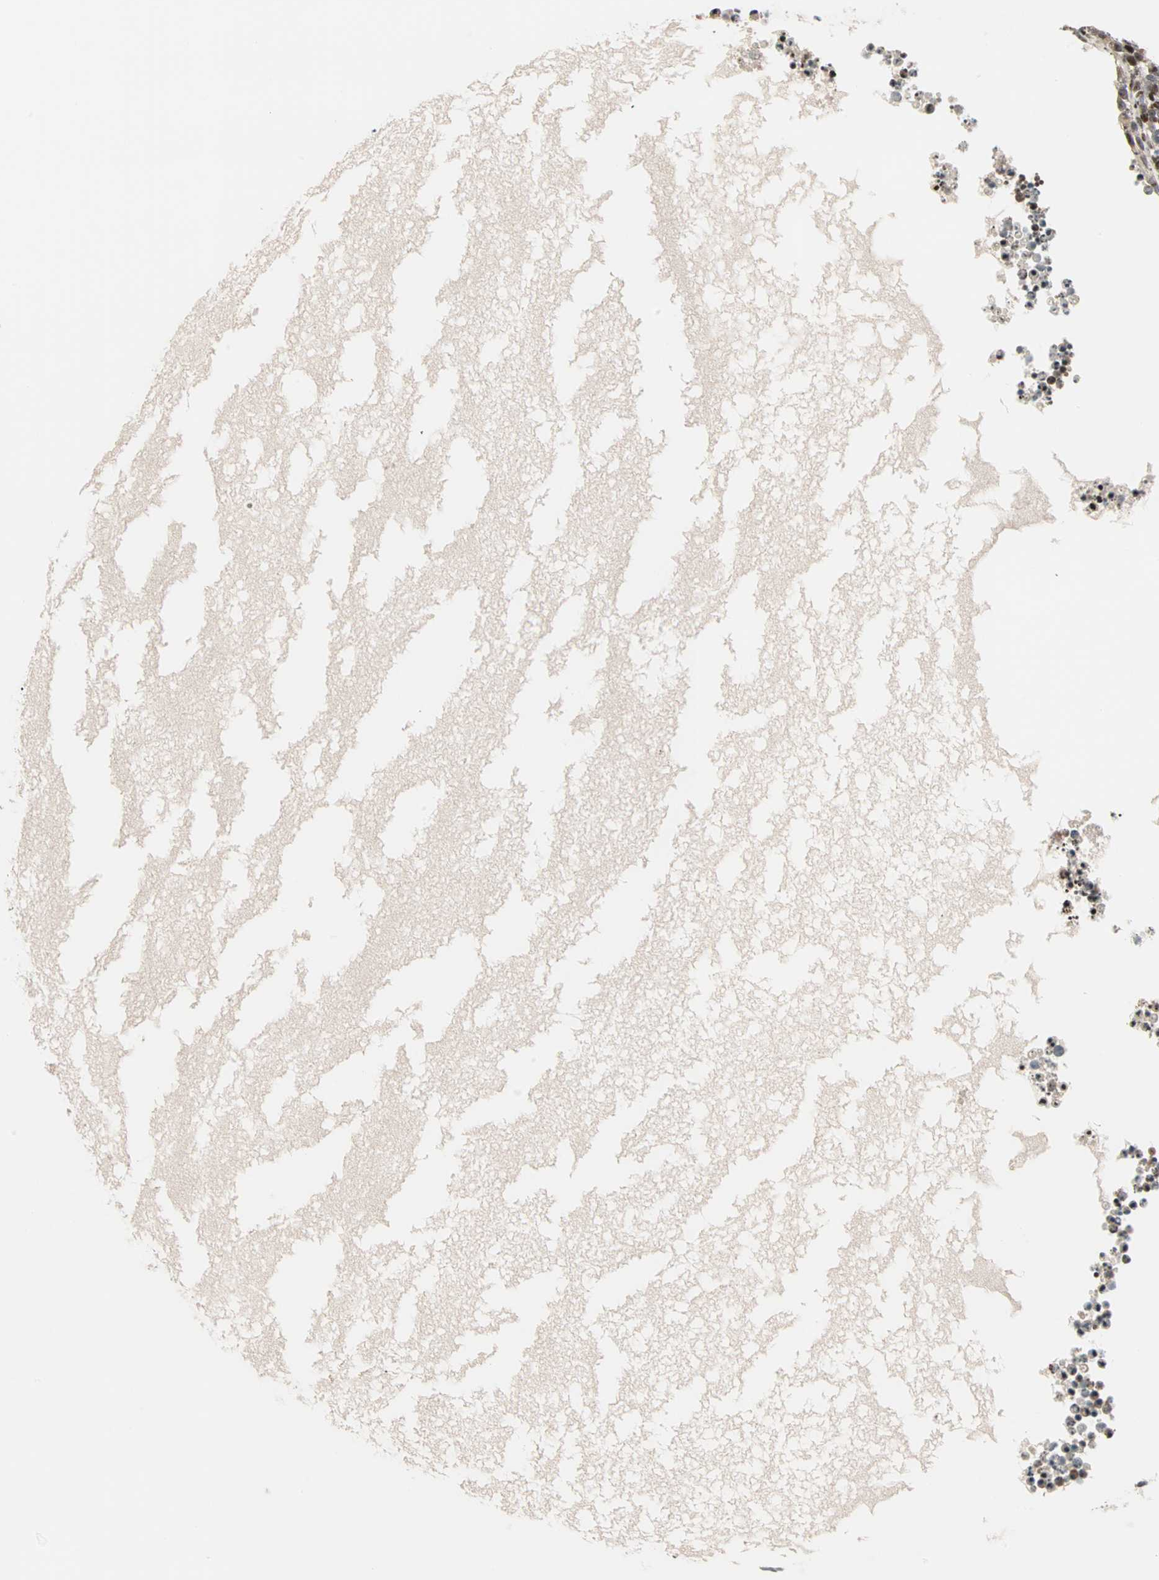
{"staining": {"intensity": "strong", "quantity": "25%-75%", "location": "cytoplasmic/membranous,nuclear"}, "tissue": "ovary", "cell_type": "Ovarian stroma cells", "image_type": "normal", "snomed": [{"axis": "morphology", "description": "Normal tissue, NOS"}, {"axis": "topography", "description": "Ovary"}], "caption": "The immunohistochemical stain shows strong cytoplasmic/membranous,nuclear expression in ovarian stroma cells of normal ovary. The staining was performed using DAB to visualize the protein expression in brown, while the nuclei were stained in blue with hematoxylin (Magnification: 20x).", "gene": "HECW1", "patient": {"sex": "female", "age": 35}}